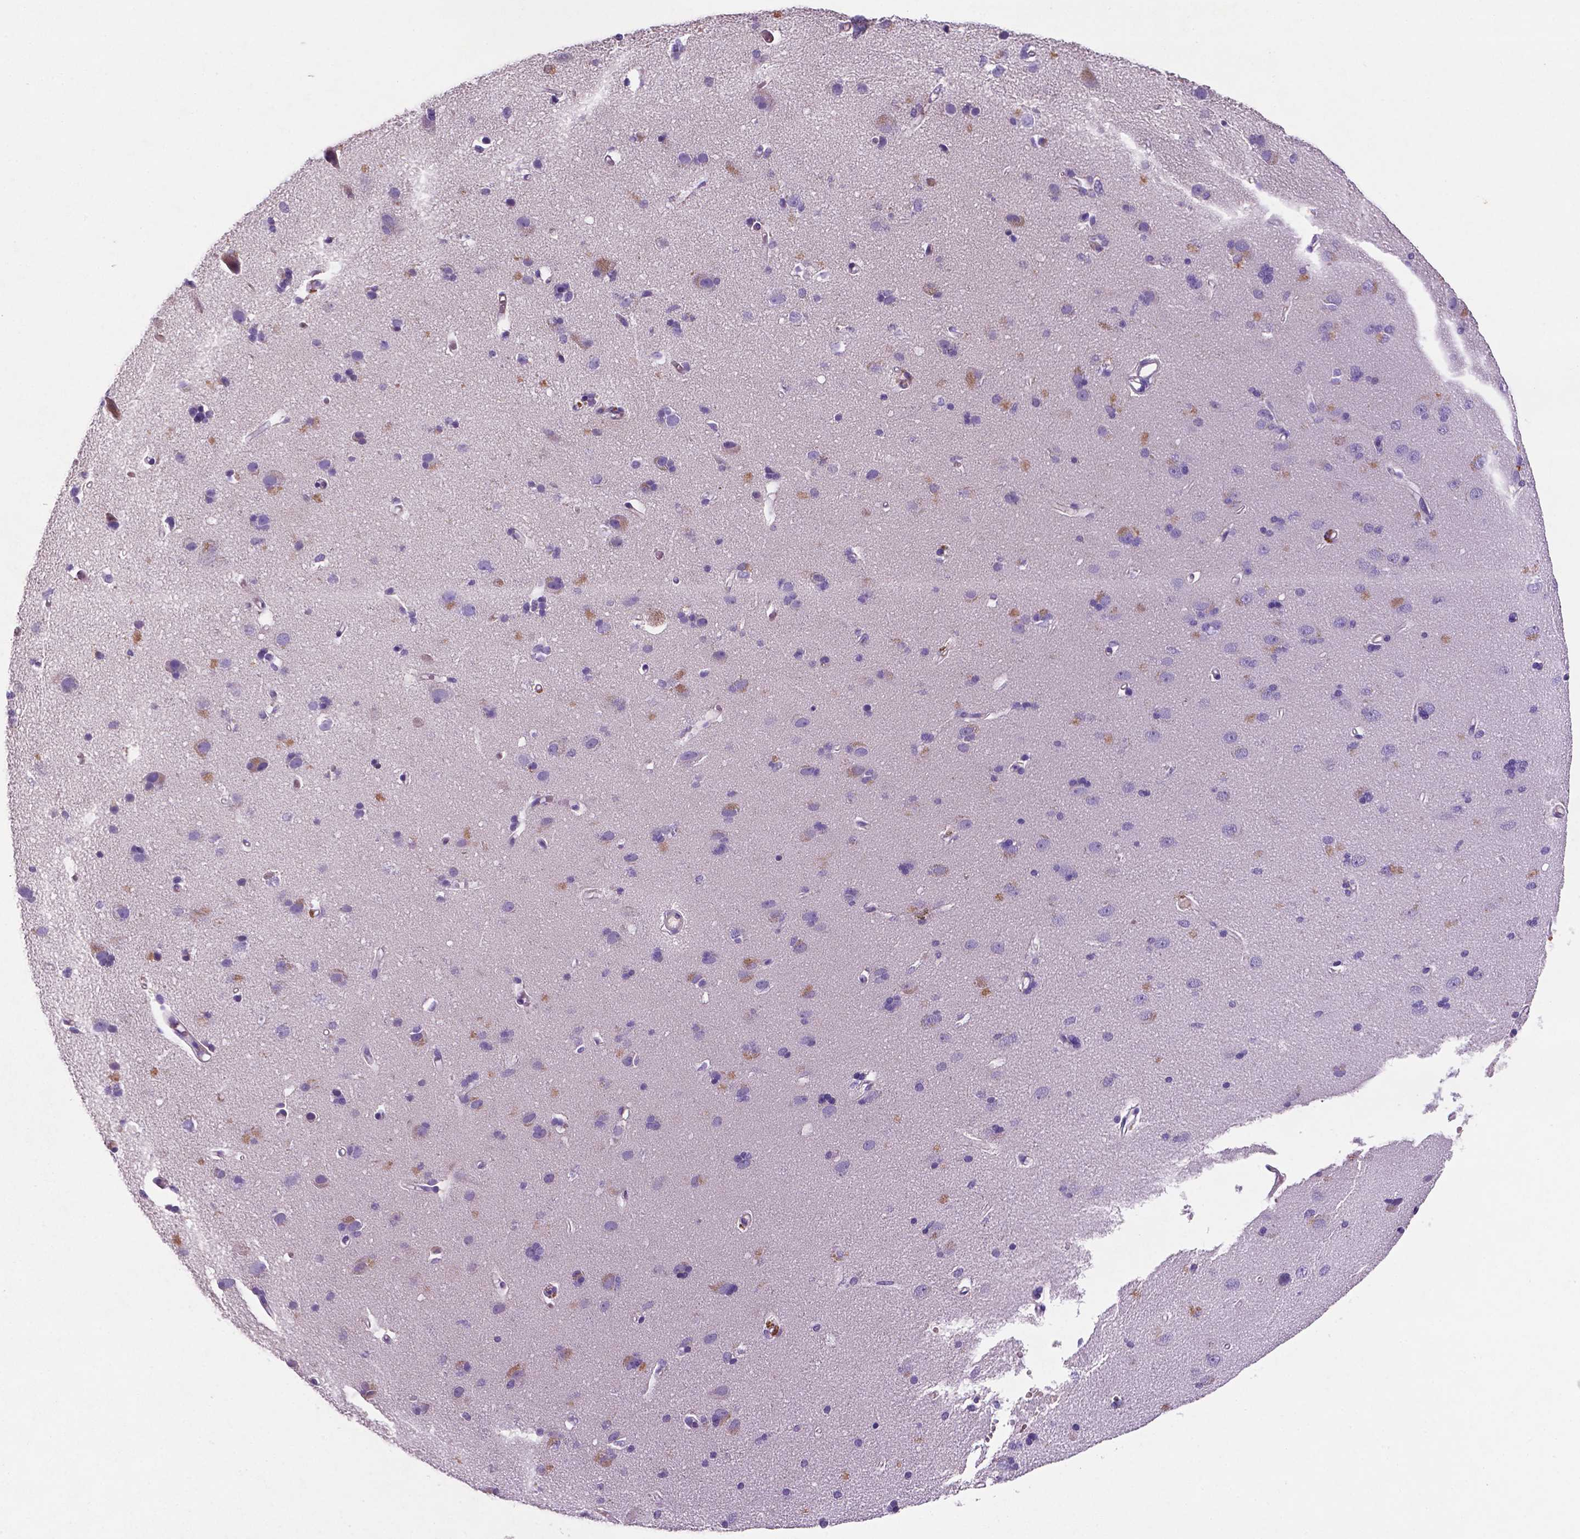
{"staining": {"intensity": "negative", "quantity": "none", "location": "none"}, "tissue": "cerebral cortex", "cell_type": "Endothelial cells", "image_type": "normal", "snomed": [{"axis": "morphology", "description": "Normal tissue, NOS"}, {"axis": "morphology", "description": "Glioma, malignant, High grade"}, {"axis": "topography", "description": "Cerebral cortex"}], "caption": "High power microscopy histopathology image of an IHC image of benign cerebral cortex, revealing no significant positivity in endothelial cells.", "gene": "TM4SF20", "patient": {"sex": "male", "age": 71}}